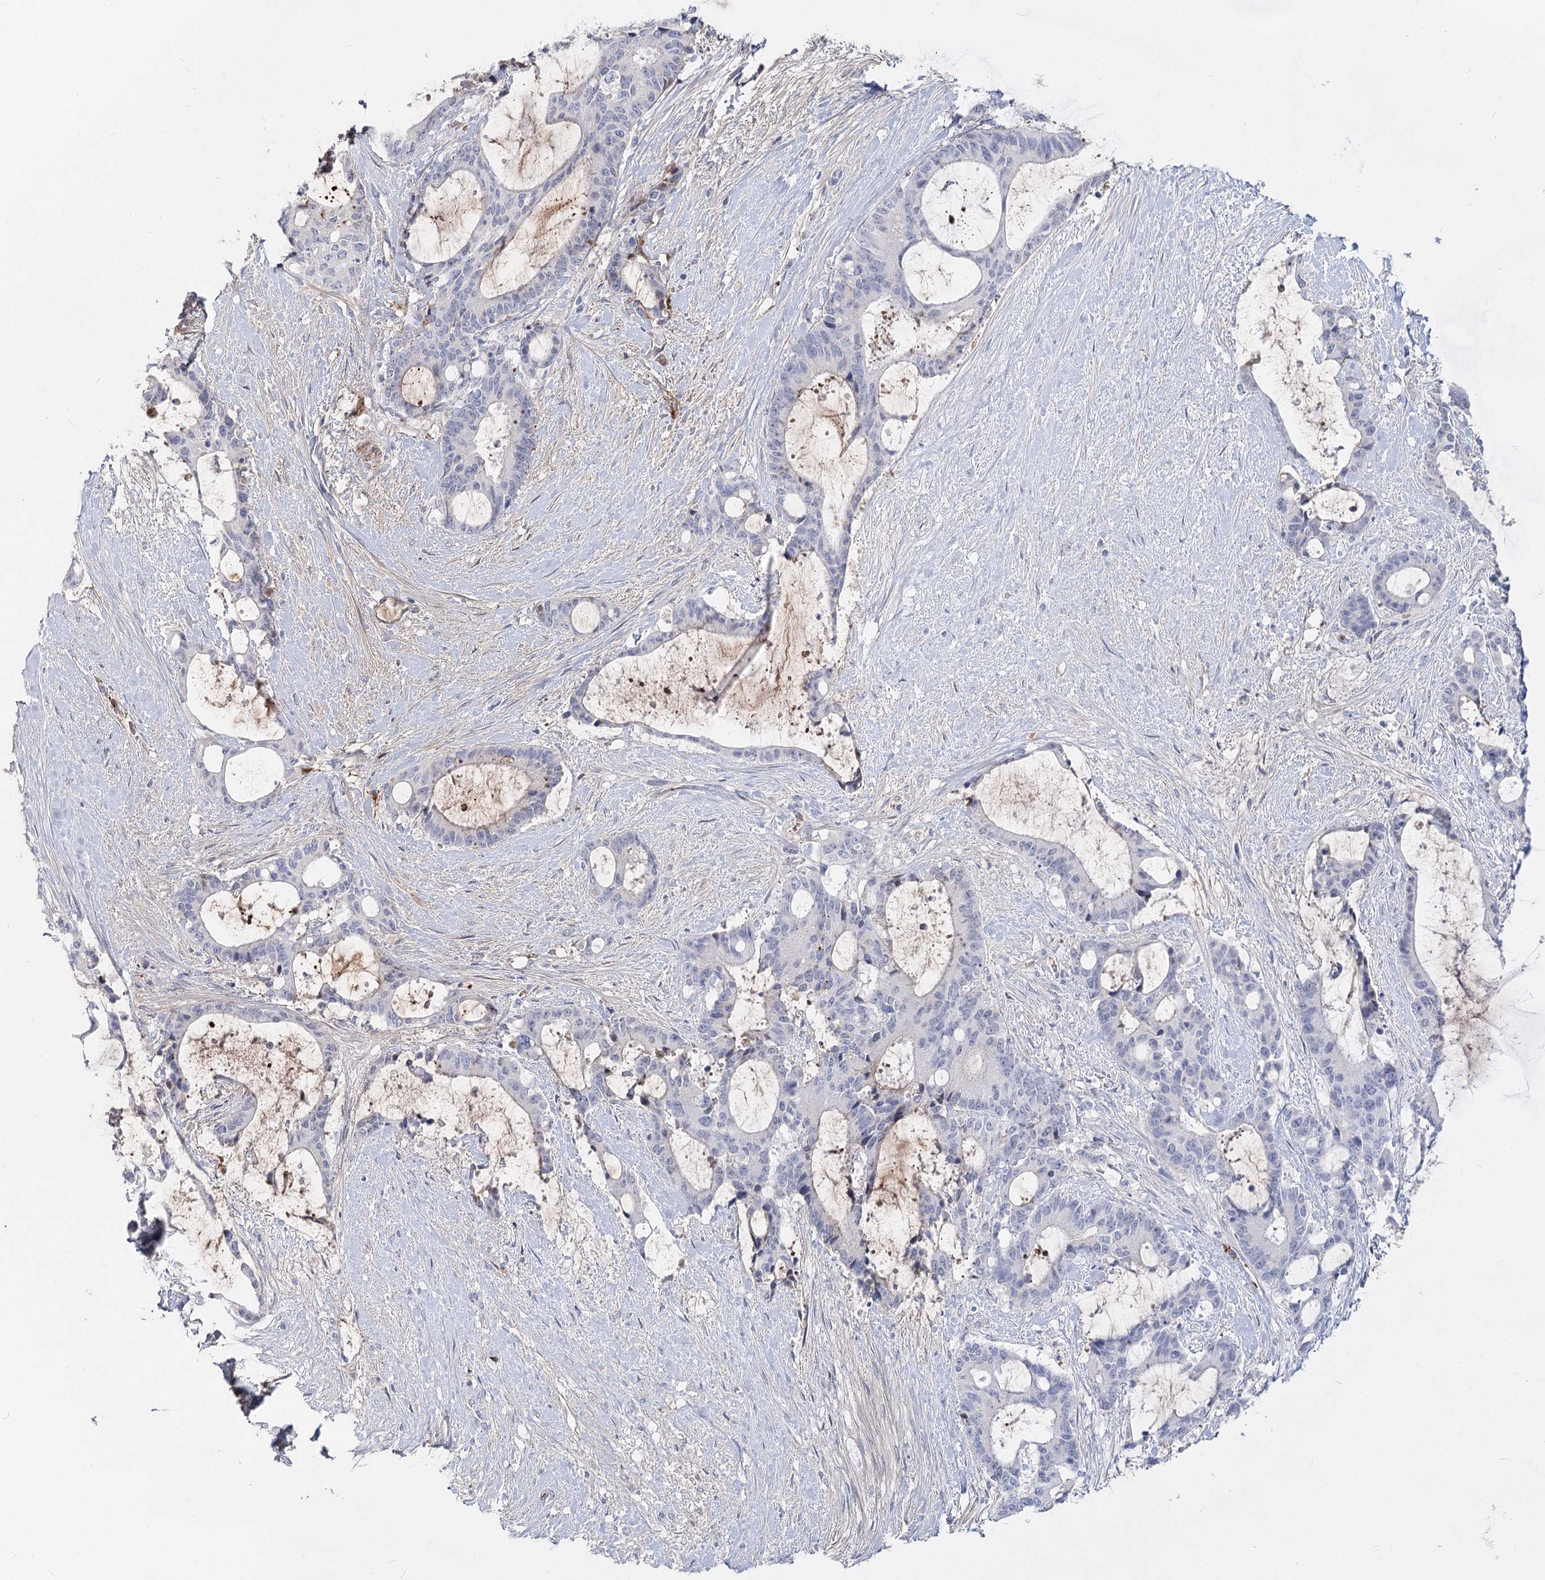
{"staining": {"intensity": "negative", "quantity": "none", "location": "none"}, "tissue": "liver cancer", "cell_type": "Tumor cells", "image_type": "cancer", "snomed": [{"axis": "morphology", "description": "Normal tissue, NOS"}, {"axis": "morphology", "description": "Cholangiocarcinoma"}, {"axis": "topography", "description": "Liver"}, {"axis": "topography", "description": "Peripheral nerve tissue"}], "caption": "The image displays no staining of tumor cells in cholangiocarcinoma (liver).", "gene": "TASOR2", "patient": {"sex": "female", "age": 73}}